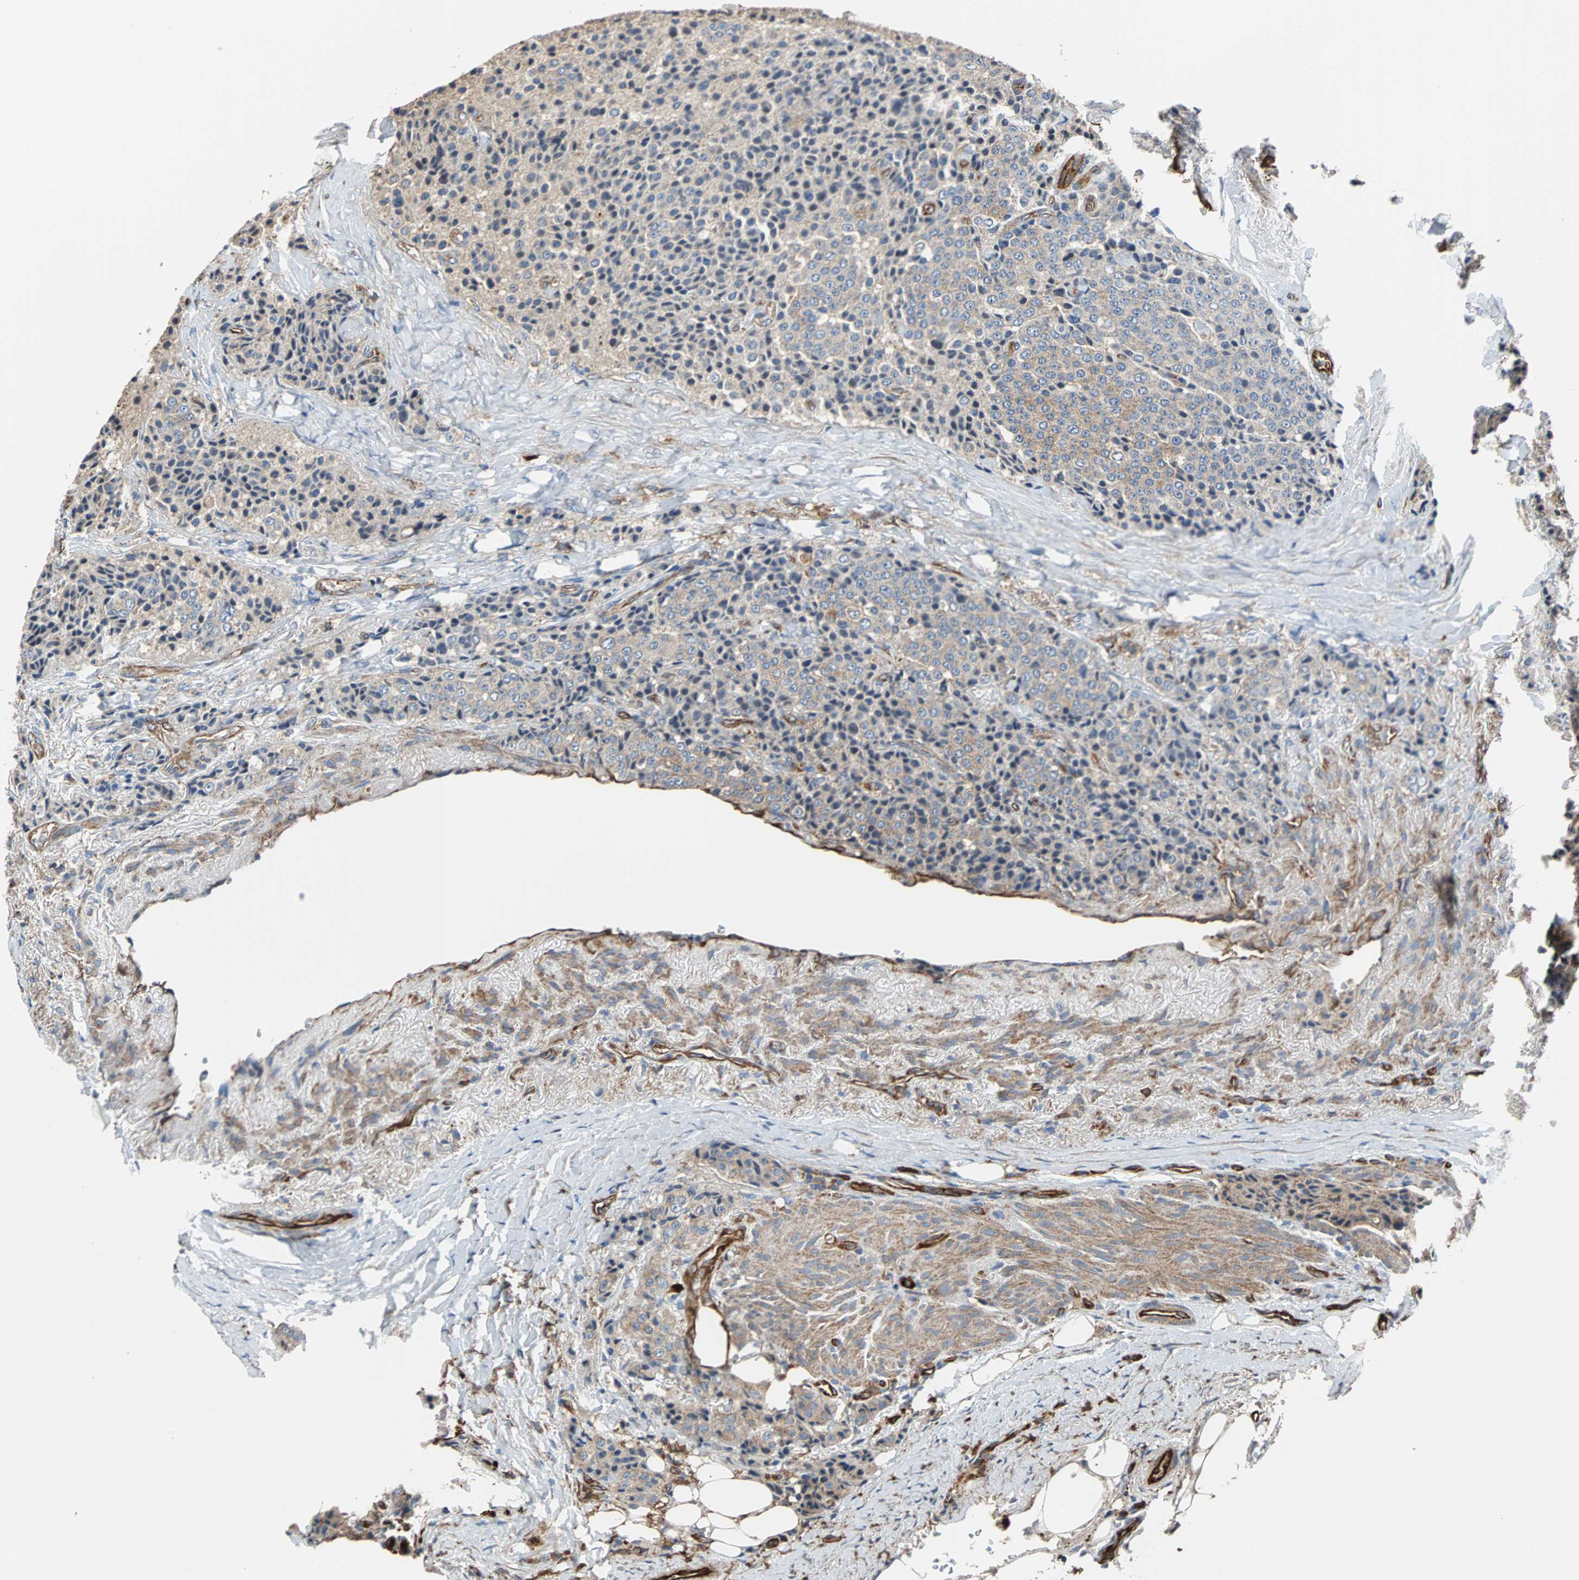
{"staining": {"intensity": "weak", "quantity": ">75%", "location": "cytoplasmic/membranous"}, "tissue": "carcinoid", "cell_type": "Tumor cells", "image_type": "cancer", "snomed": [{"axis": "morphology", "description": "Carcinoid, malignant, NOS"}, {"axis": "topography", "description": "Colon"}], "caption": "An immunohistochemistry (IHC) photomicrograph of neoplastic tissue is shown. Protein staining in brown shows weak cytoplasmic/membranous positivity in malignant carcinoid within tumor cells.", "gene": "PLCG2", "patient": {"sex": "female", "age": 61}}